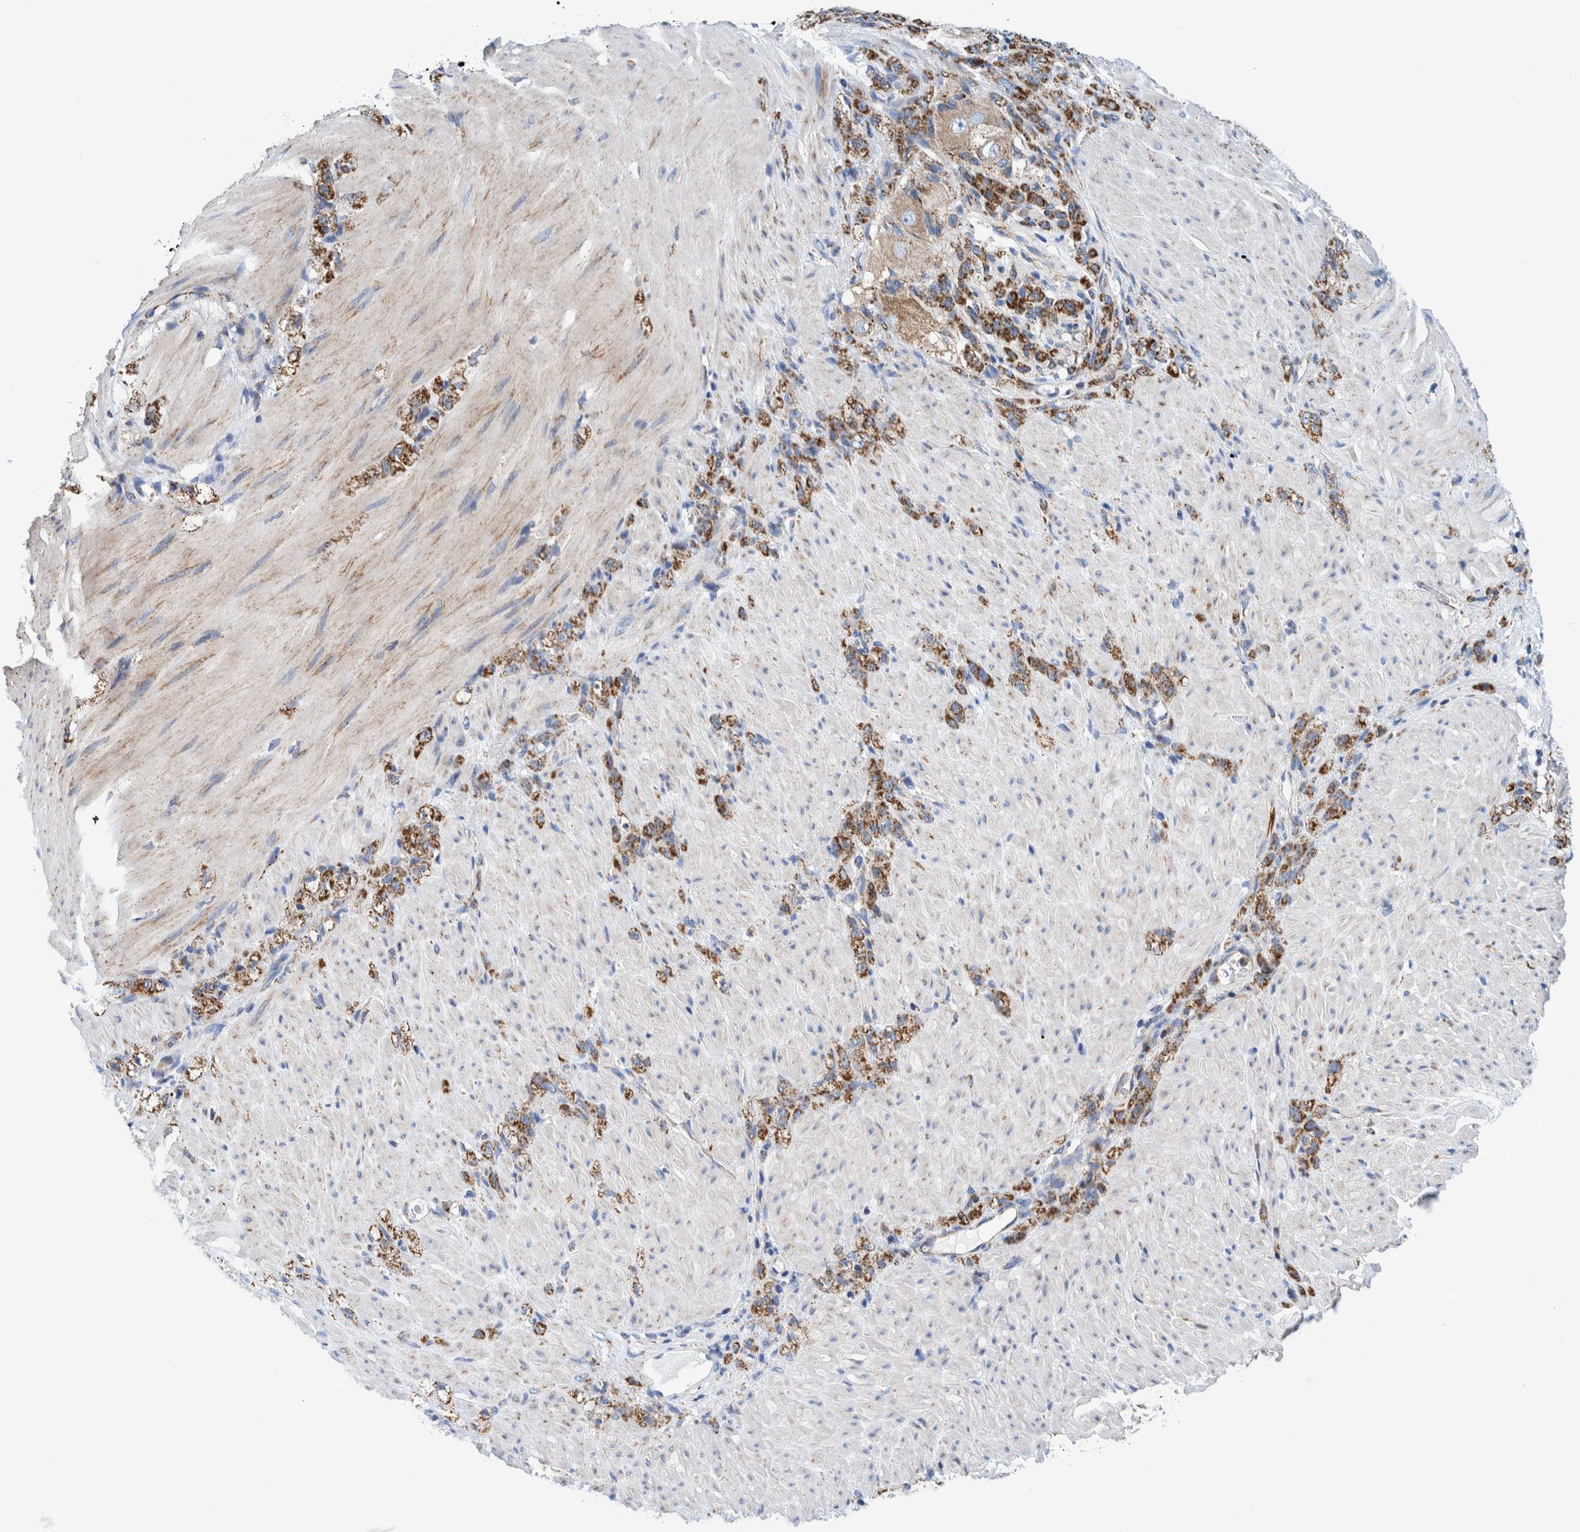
{"staining": {"intensity": "moderate", "quantity": ">75%", "location": "cytoplasmic/membranous"}, "tissue": "stomach cancer", "cell_type": "Tumor cells", "image_type": "cancer", "snomed": [{"axis": "morphology", "description": "Normal tissue, NOS"}, {"axis": "morphology", "description": "Adenocarcinoma, NOS"}, {"axis": "topography", "description": "Stomach"}], "caption": "Human adenocarcinoma (stomach) stained with a brown dye shows moderate cytoplasmic/membranous positive expression in approximately >75% of tumor cells.", "gene": "BZW2", "patient": {"sex": "male", "age": 82}}